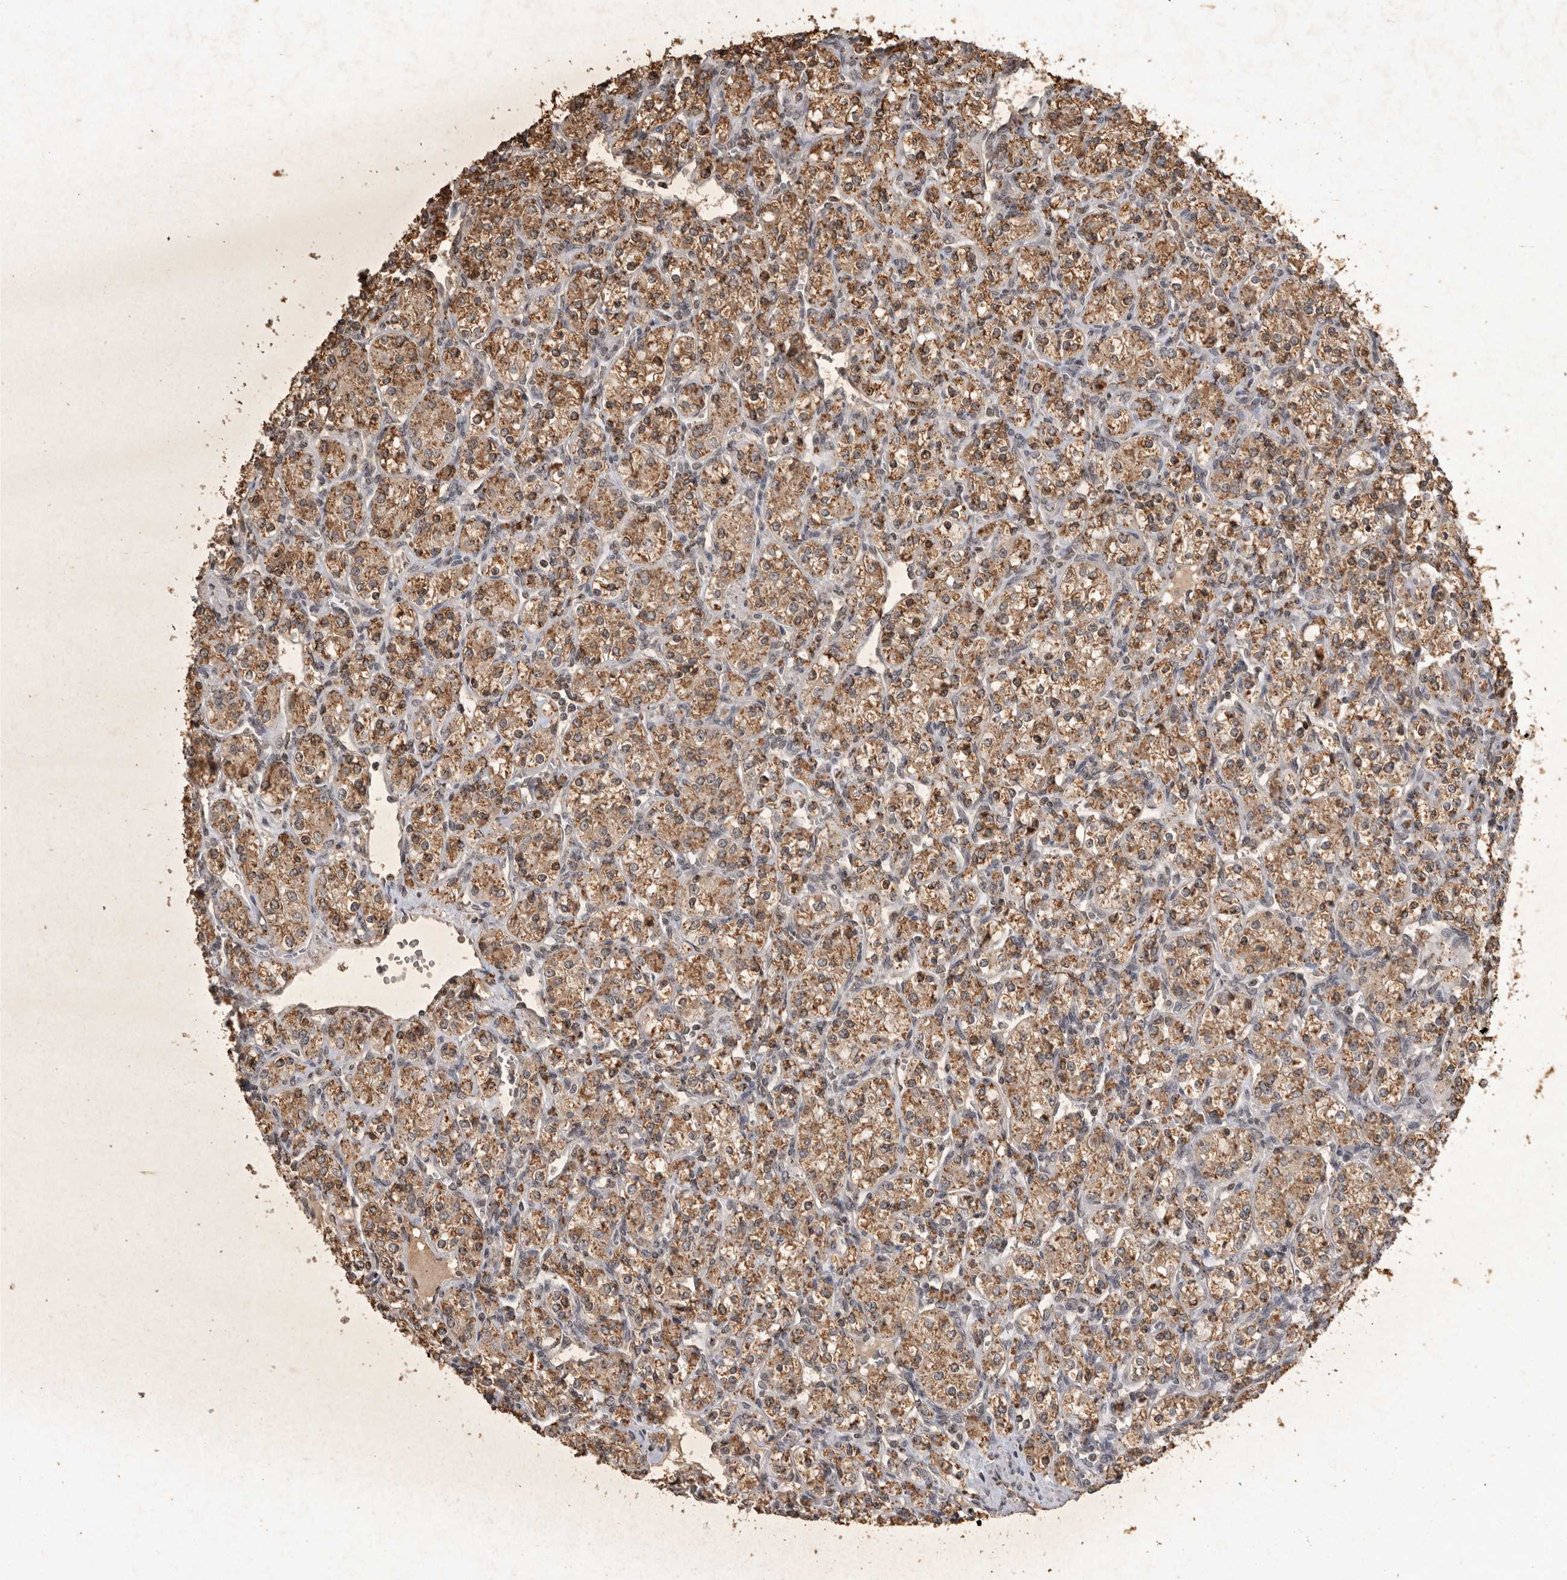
{"staining": {"intensity": "moderate", "quantity": ">75%", "location": "cytoplasmic/membranous"}, "tissue": "renal cancer", "cell_type": "Tumor cells", "image_type": "cancer", "snomed": [{"axis": "morphology", "description": "Adenocarcinoma, NOS"}, {"axis": "topography", "description": "Kidney"}], "caption": "Immunohistochemistry (DAB (3,3'-diaminobenzidine)) staining of human renal adenocarcinoma displays moderate cytoplasmic/membranous protein positivity in about >75% of tumor cells. The protein of interest is stained brown, and the nuclei are stained in blue (DAB (3,3'-diaminobenzidine) IHC with brightfield microscopy, high magnification).", "gene": "HRK", "patient": {"sex": "male", "age": 77}}